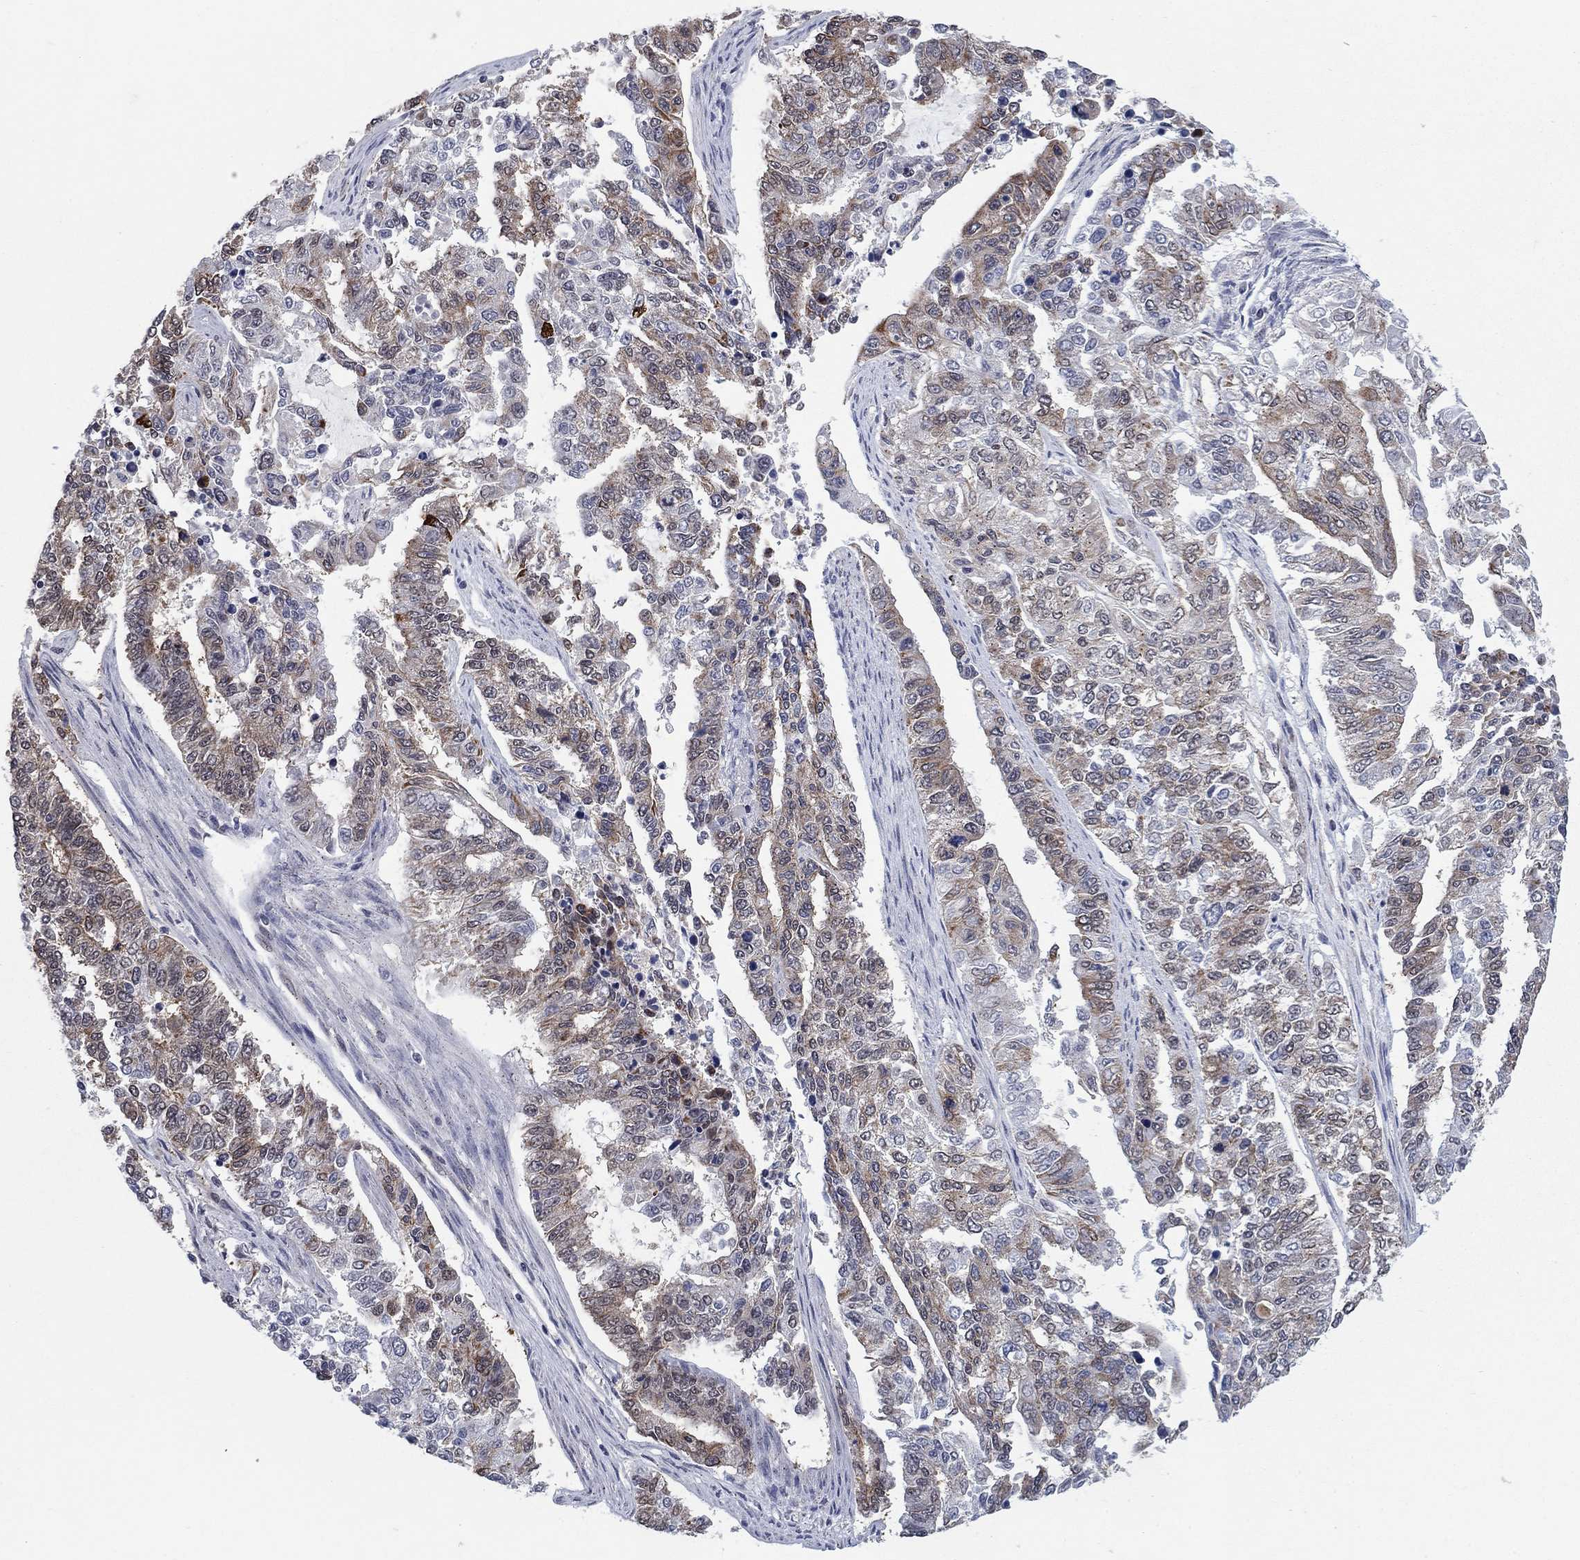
{"staining": {"intensity": "strong", "quantity": "<25%", "location": "cytoplasmic/membranous"}, "tissue": "endometrial cancer", "cell_type": "Tumor cells", "image_type": "cancer", "snomed": [{"axis": "morphology", "description": "Adenocarcinoma, NOS"}, {"axis": "topography", "description": "Uterus"}], "caption": "Protein expression analysis of human adenocarcinoma (endometrial) reveals strong cytoplasmic/membranous positivity in approximately <25% of tumor cells.", "gene": "SH3RF1", "patient": {"sex": "female", "age": 59}}